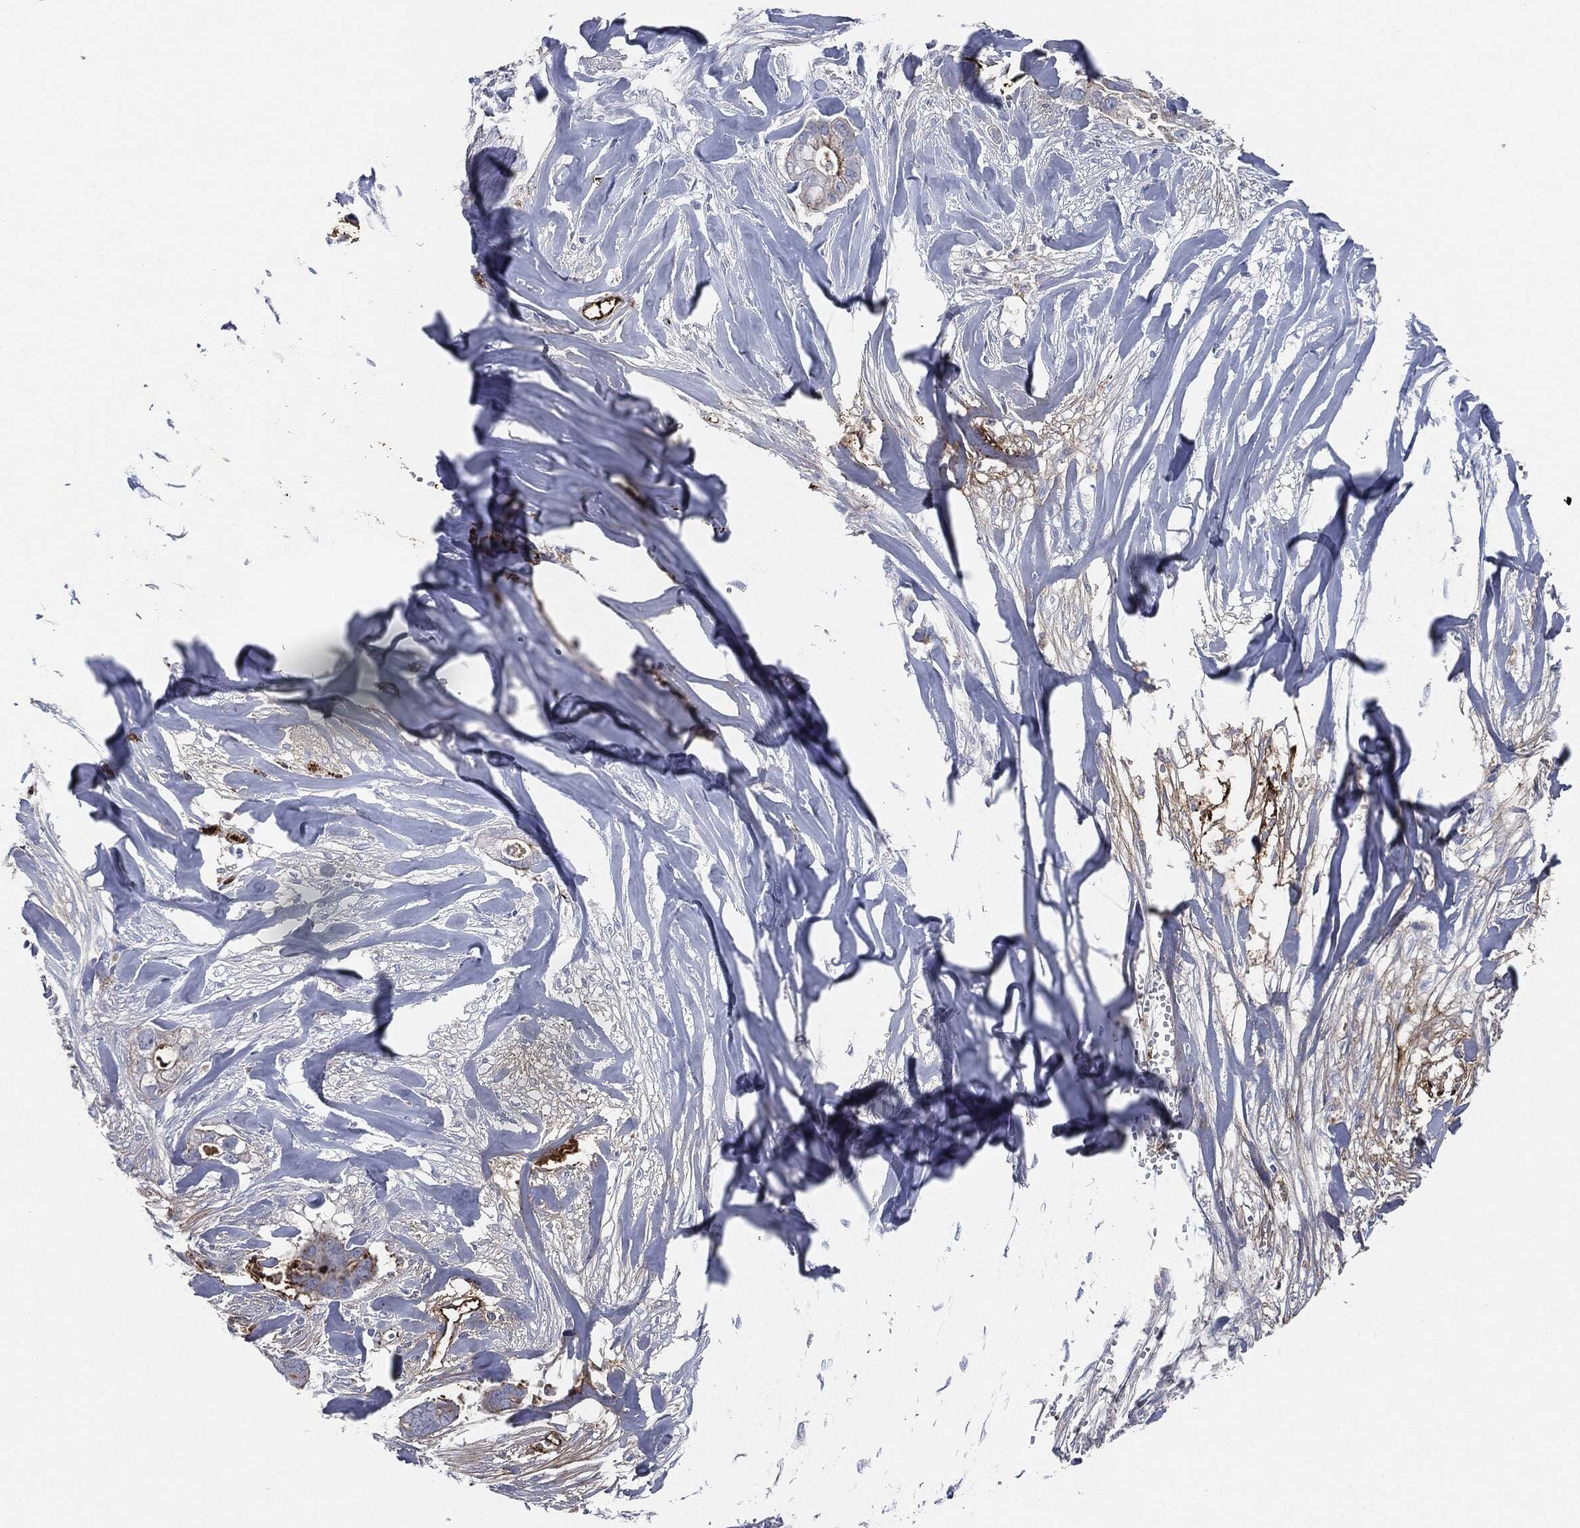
{"staining": {"intensity": "moderate", "quantity": "<25%", "location": "cytoplasmic/membranous"}, "tissue": "pancreatic cancer", "cell_type": "Tumor cells", "image_type": "cancer", "snomed": [{"axis": "morphology", "description": "Adenocarcinoma, NOS"}, {"axis": "topography", "description": "Pancreas"}], "caption": "Protein positivity by immunohistochemistry demonstrates moderate cytoplasmic/membranous staining in about <25% of tumor cells in adenocarcinoma (pancreatic).", "gene": "APOB", "patient": {"sex": "male", "age": 61}}